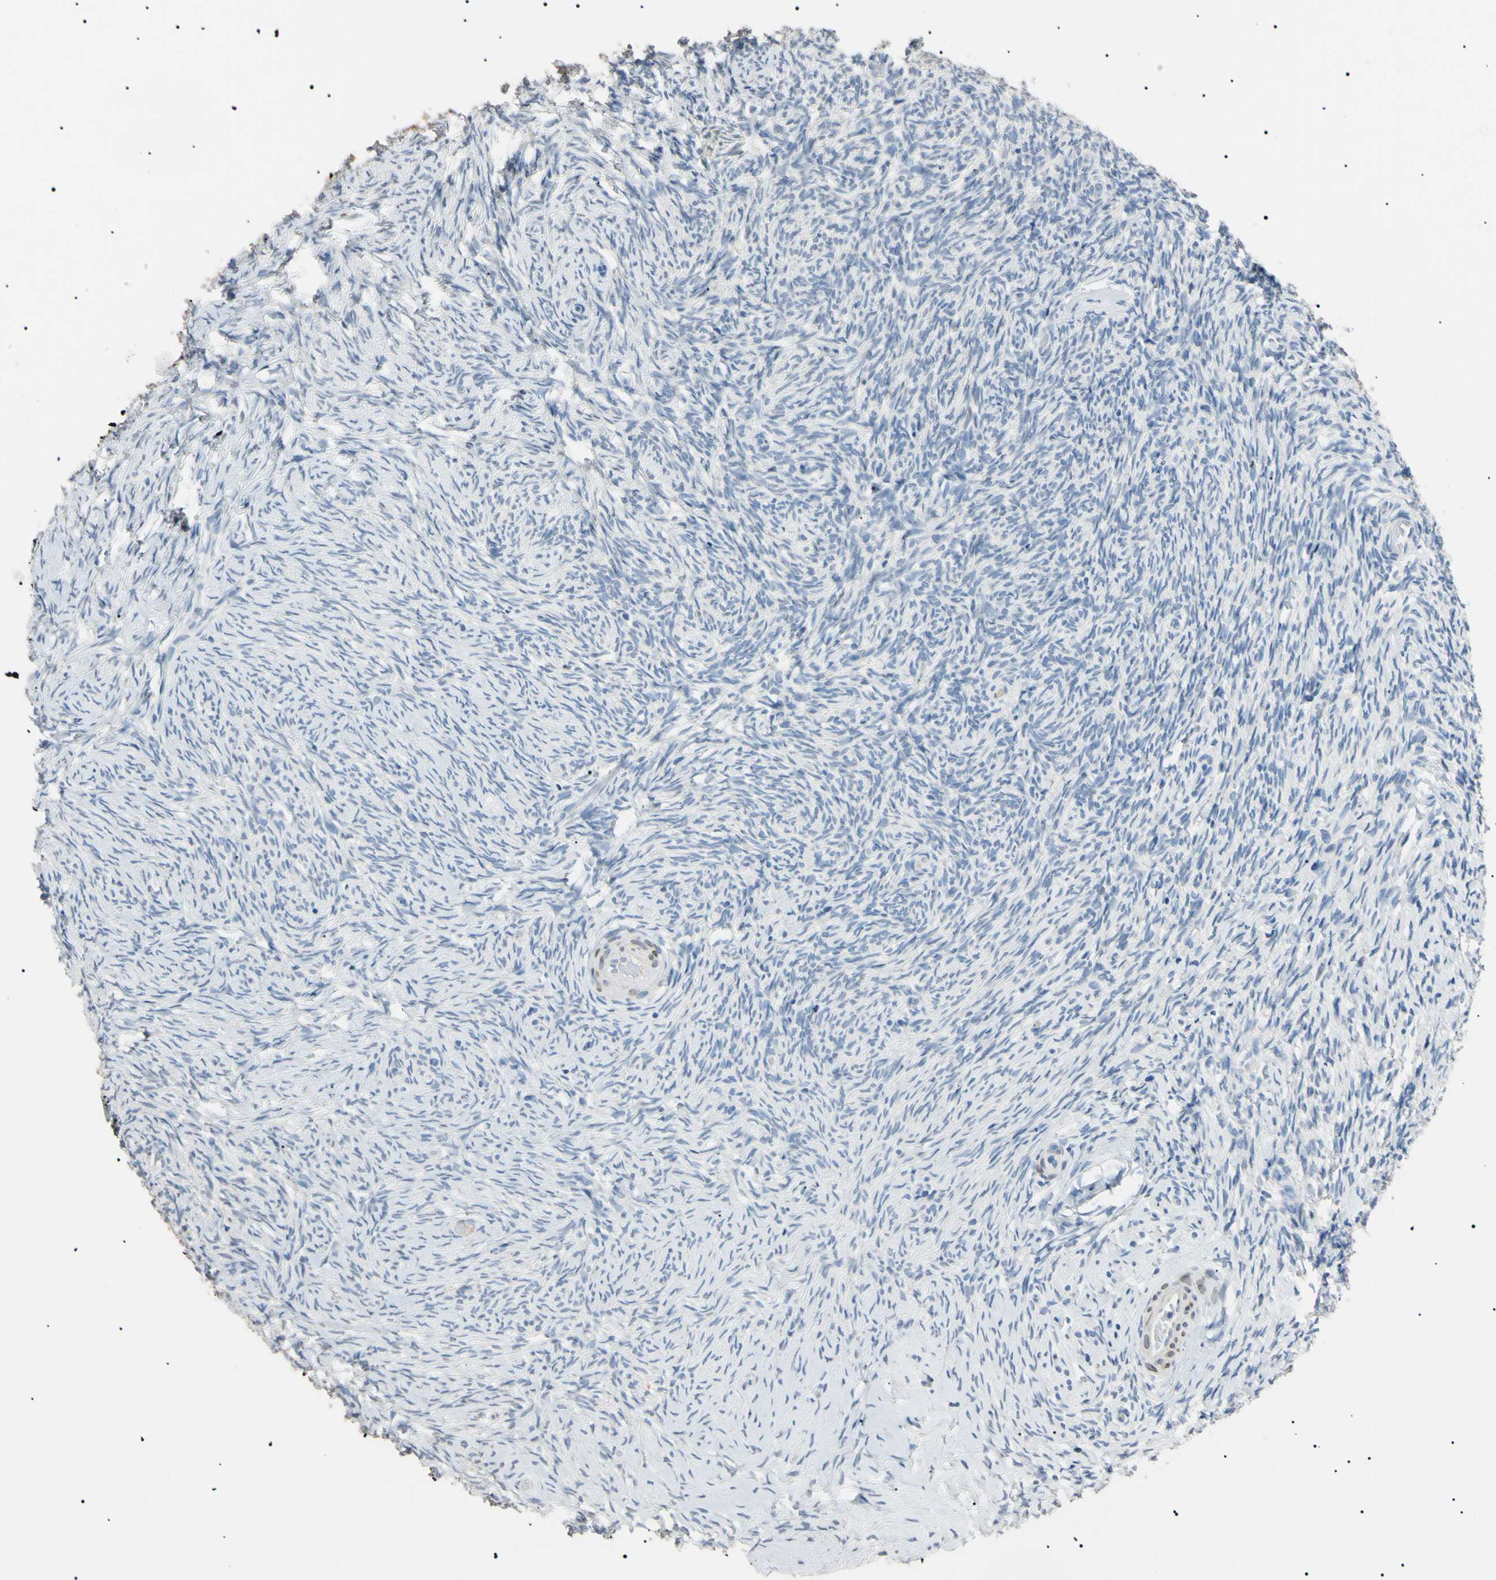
{"staining": {"intensity": "negative", "quantity": "none", "location": "none"}, "tissue": "ovary", "cell_type": "Ovarian stroma cells", "image_type": "normal", "snomed": [{"axis": "morphology", "description": "Normal tissue, NOS"}, {"axis": "topography", "description": "Ovary"}], "caption": "This is a micrograph of immunohistochemistry staining of unremarkable ovary, which shows no staining in ovarian stroma cells.", "gene": "CGB3", "patient": {"sex": "female", "age": 60}}